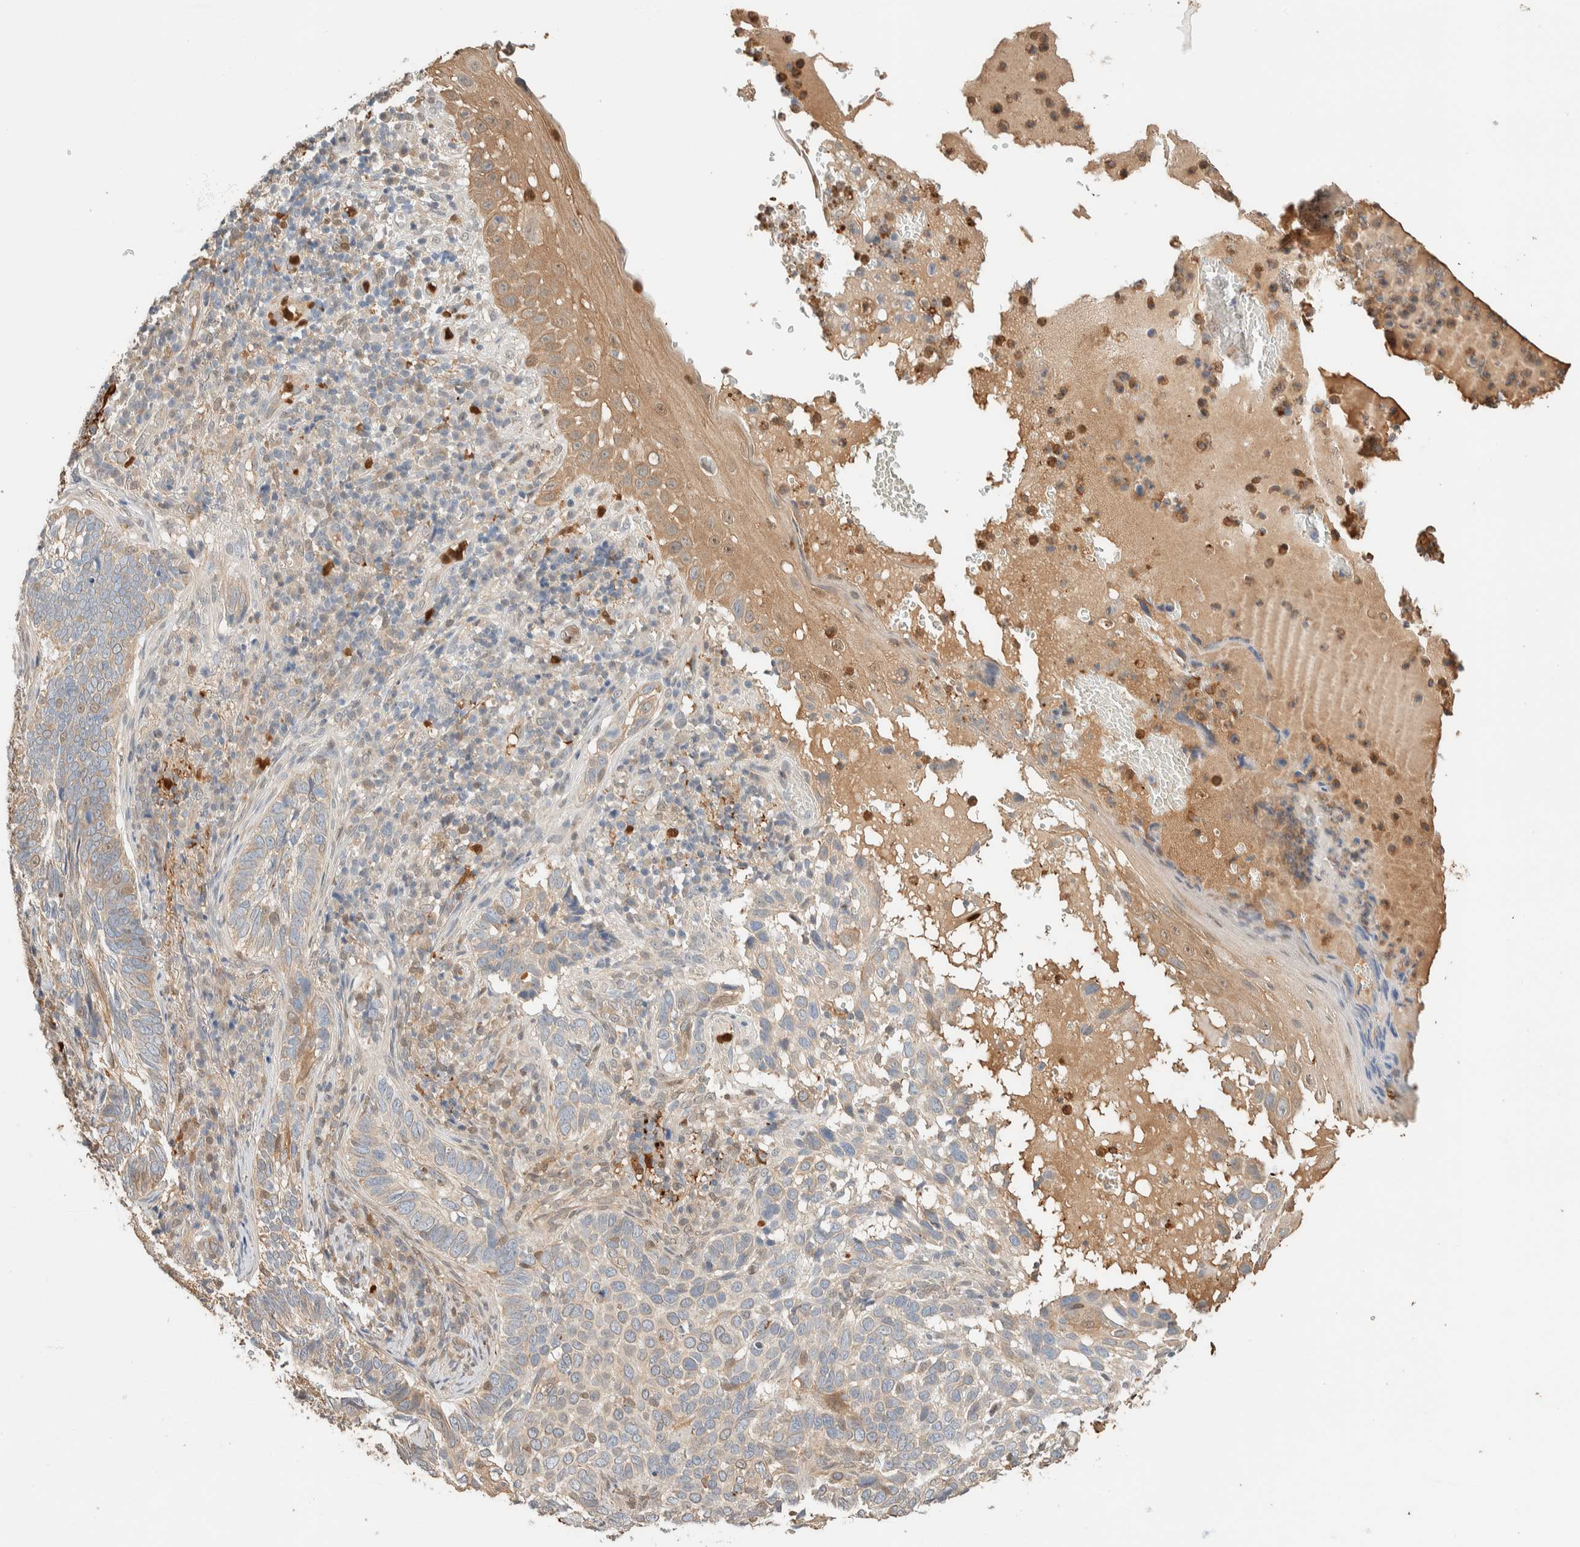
{"staining": {"intensity": "weak", "quantity": "<25%", "location": "cytoplasmic/membranous"}, "tissue": "skin cancer", "cell_type": "Tumor cells", "image_type": "cancer", "snomed": [{"axis": "morphology", "description": "Basal cell carcinoma"}, {"axis": "topography", "description": "Skin"}], "caption": "Protein analysis of skin cancer reveals no significant staining in tumor cells.", "gene": "SETD4", "patient": {"sex": "female", "age": 89}}